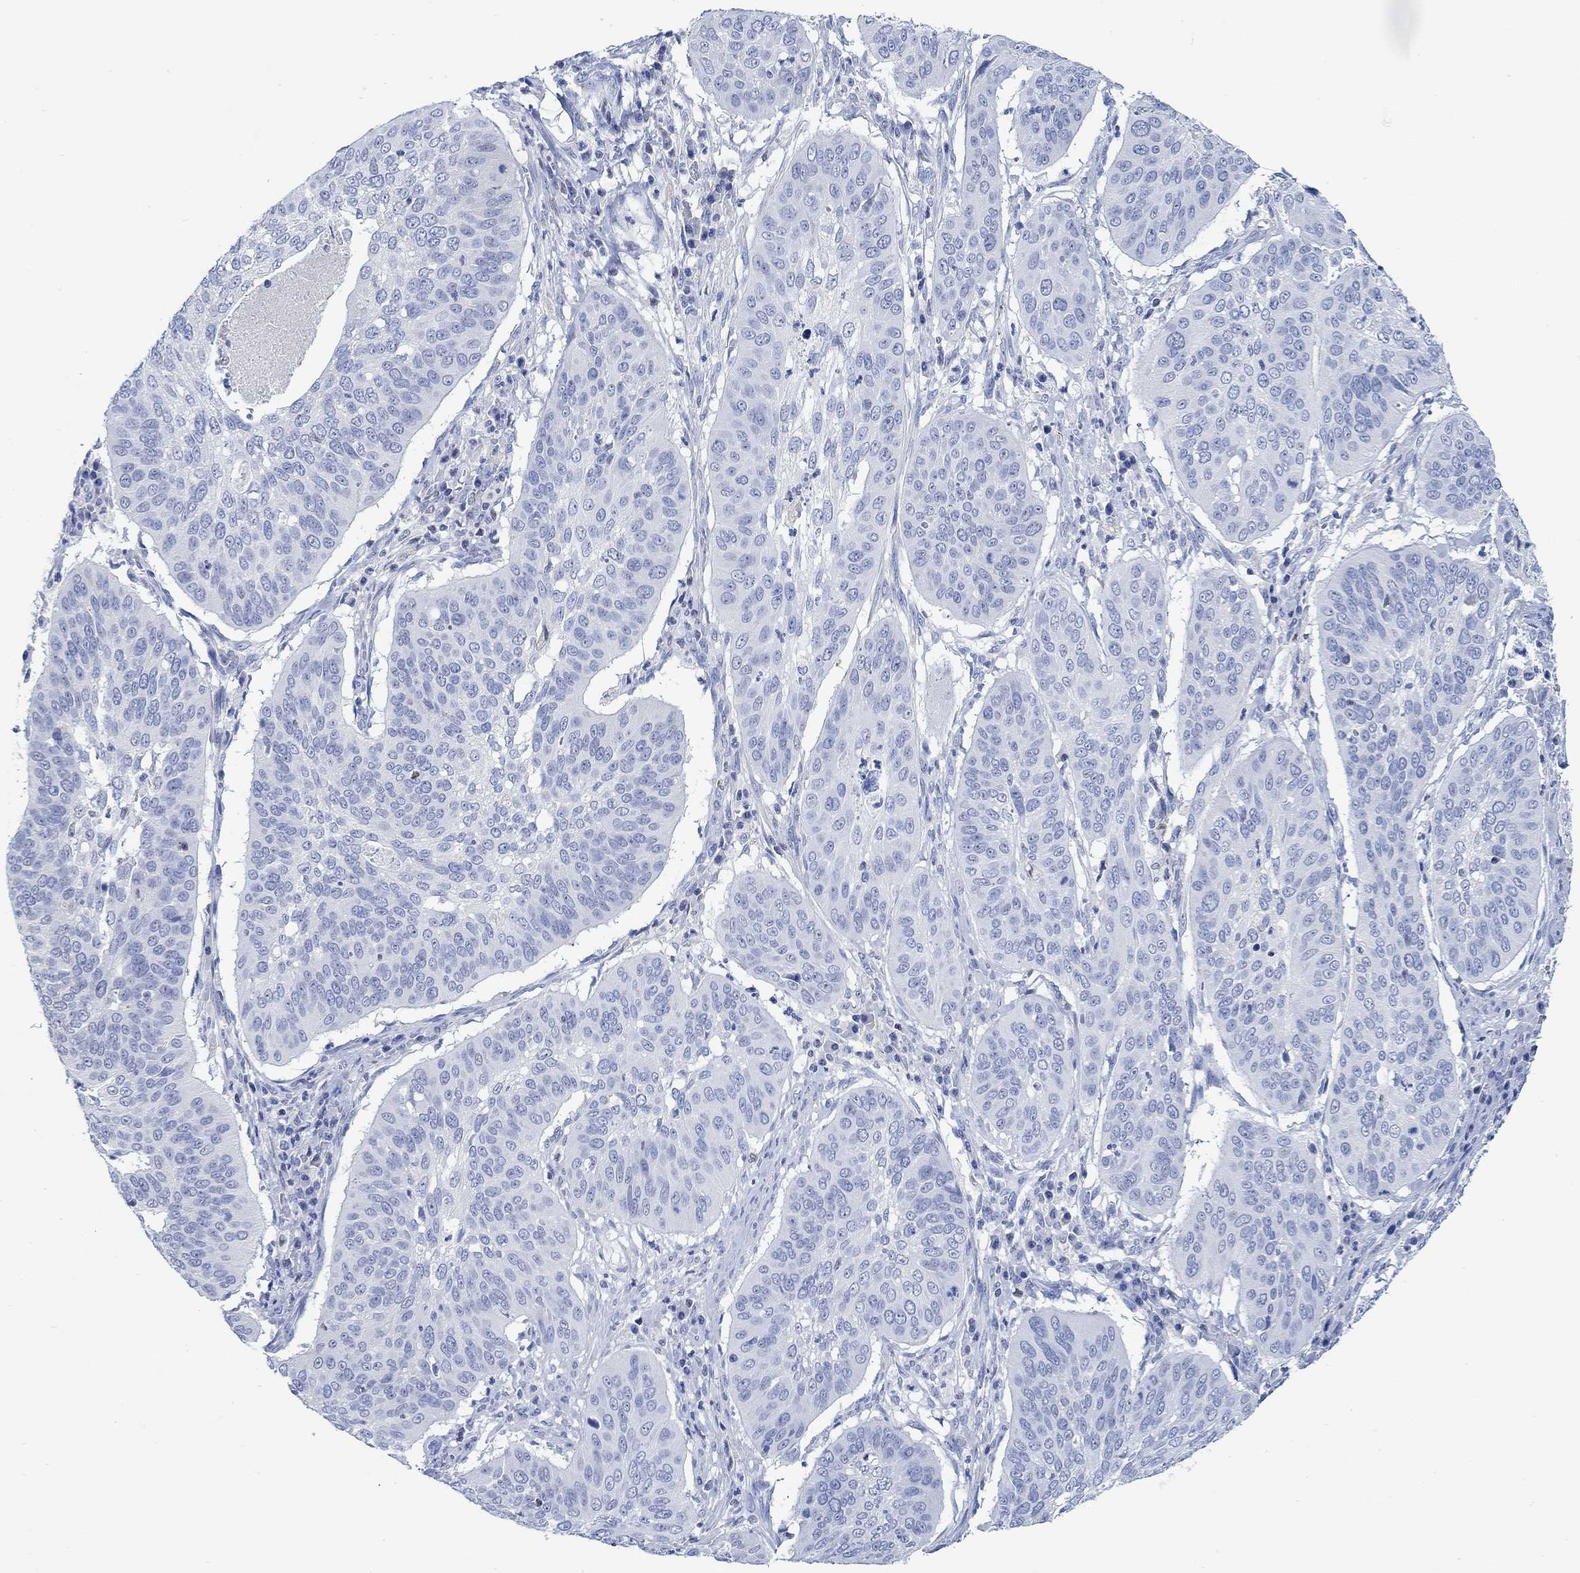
{"staining": {"intensity": "negative", "quantity": "none", "location": "none"}, "tissue": "cervical cancer", "cell_type": "Tumor cells", "image_type": "cancer", "snomed": [{"axis": "morphology", "description": "Normal tissue, NOS"}, {"axis": "morphology", "description": "Squamous cell carcinoma, NOS"}, {"axis": "topography", "description": "Cervix"}], "caption": "Immunohistochemistry (IHC) micrograph of human cervical cancer (squamous cell carcinoma) stained for a protein (brown), which exhibits no staining in tumor cells.", "gene": "PPP1R17", "patient": {"sex": "female", "age": 39}}